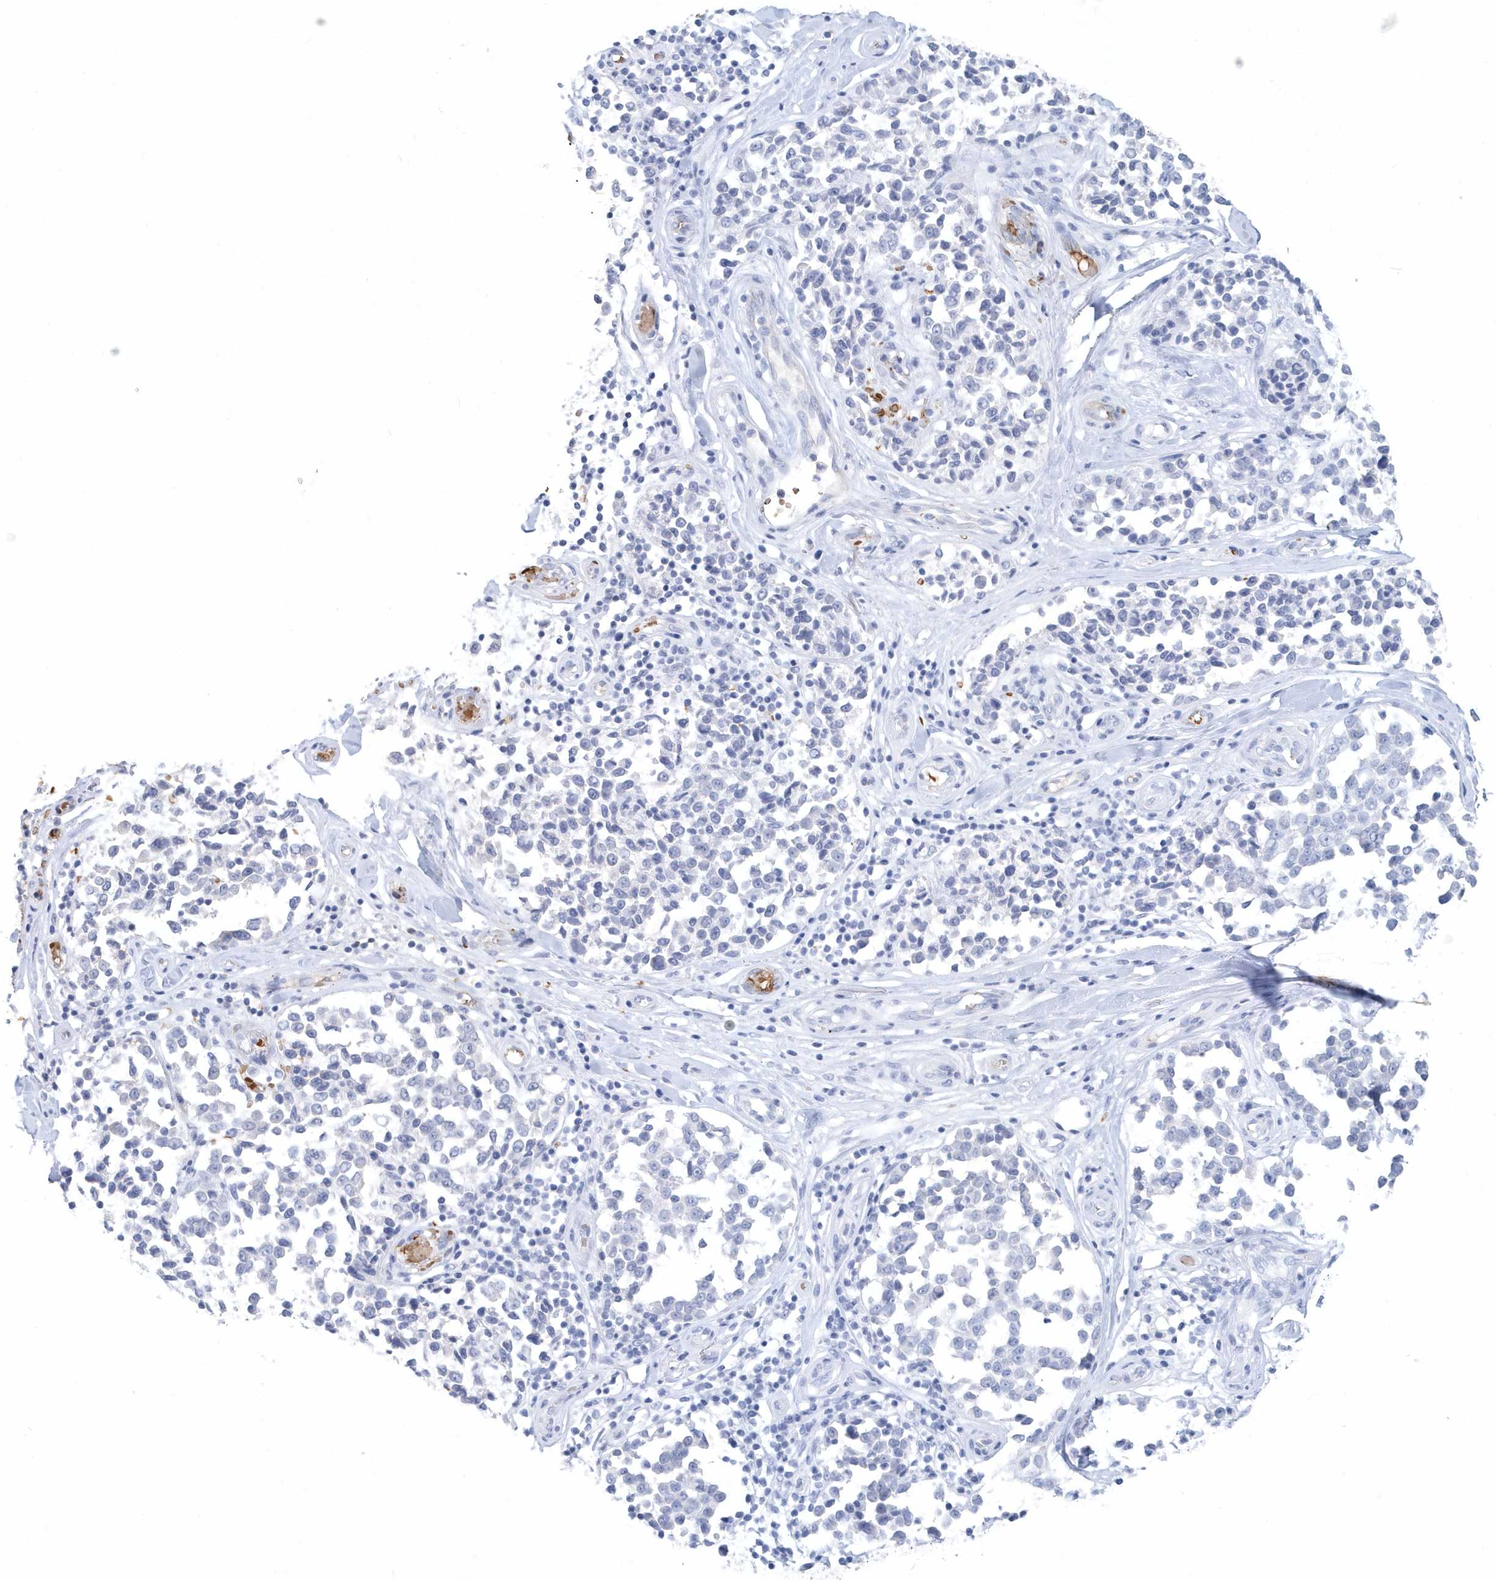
{"staining": {"intensity": "negative", "quantity": "none", "location": "none"}, "tissue": "melanoma", "cell_type": "Tumor cells", "image_type": "cancer", "snomed": [{"axis": "morphology", "description": "Malignant melanoma, NOS"}, {"axis": "topography", "description": "Skin"}], "caption": "The photomicrograph displays no significant expression in tumor cells of malignant melanoma.", "gene": "HBA2", "patient": {"sex": "female", "age": 64}}